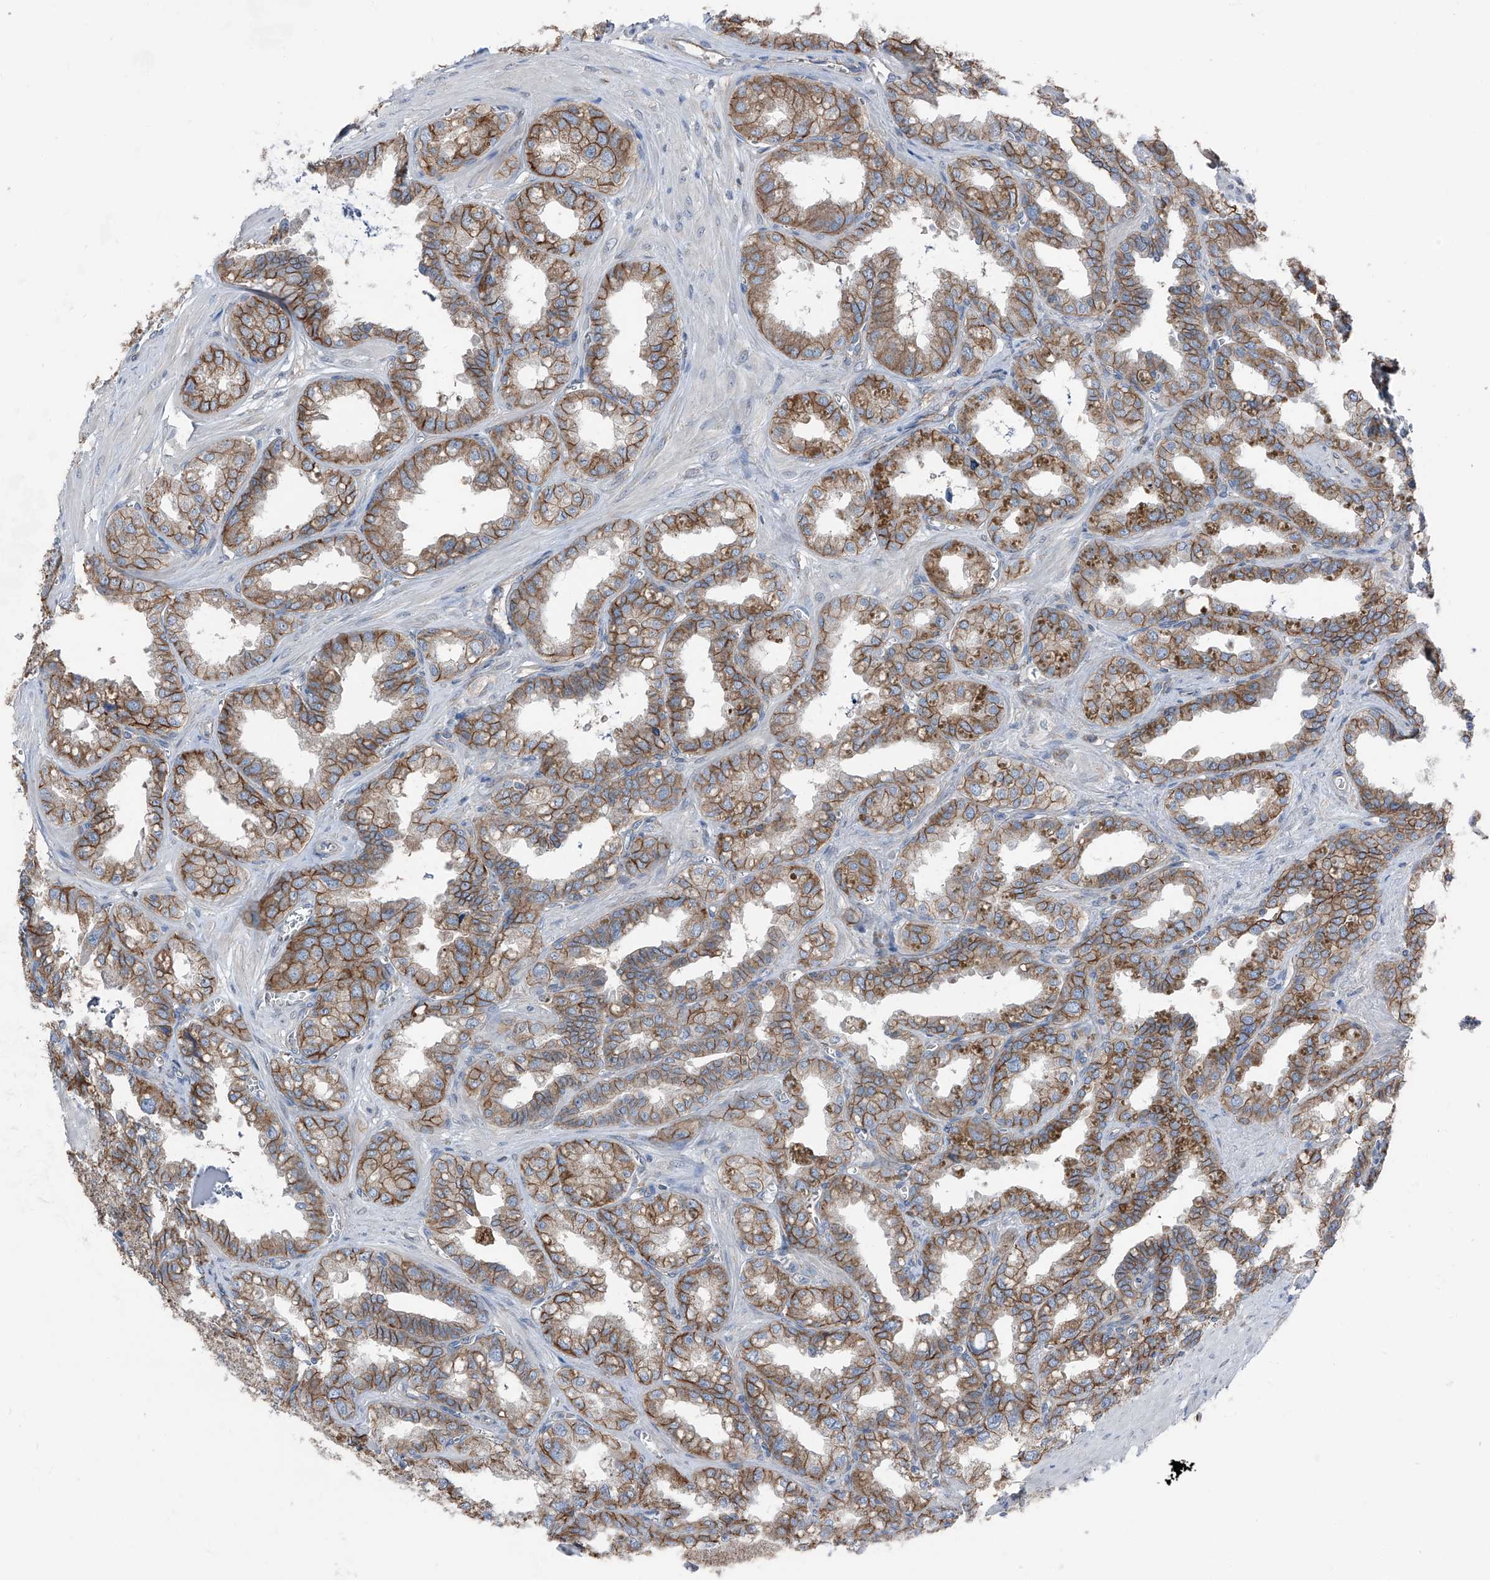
{"staining": {"intensity": "moderate", "quantity": ">75%", "location": "cytoplasmic/membranous"}, "tissue": "seminal vesicle", "cell_type": "Glandular cells", "image_type": "normal", "snomed": [{"axis": "morphology", "description": "Normal tissue, NOS"}, {"axis": "topography", "description": "Prostate"}, {"axis": "topography", "description": "Seminal veicle"}], "caption": "Seminal vesicle stained with DAB IHC demonstrates medium levels of moderate cytoplasmic/membranous expression in about >75% of glandular cells. Nuclei are stained in blue.", "gene": "GPR142", "patient": {"sex": "male", "age": 51}}